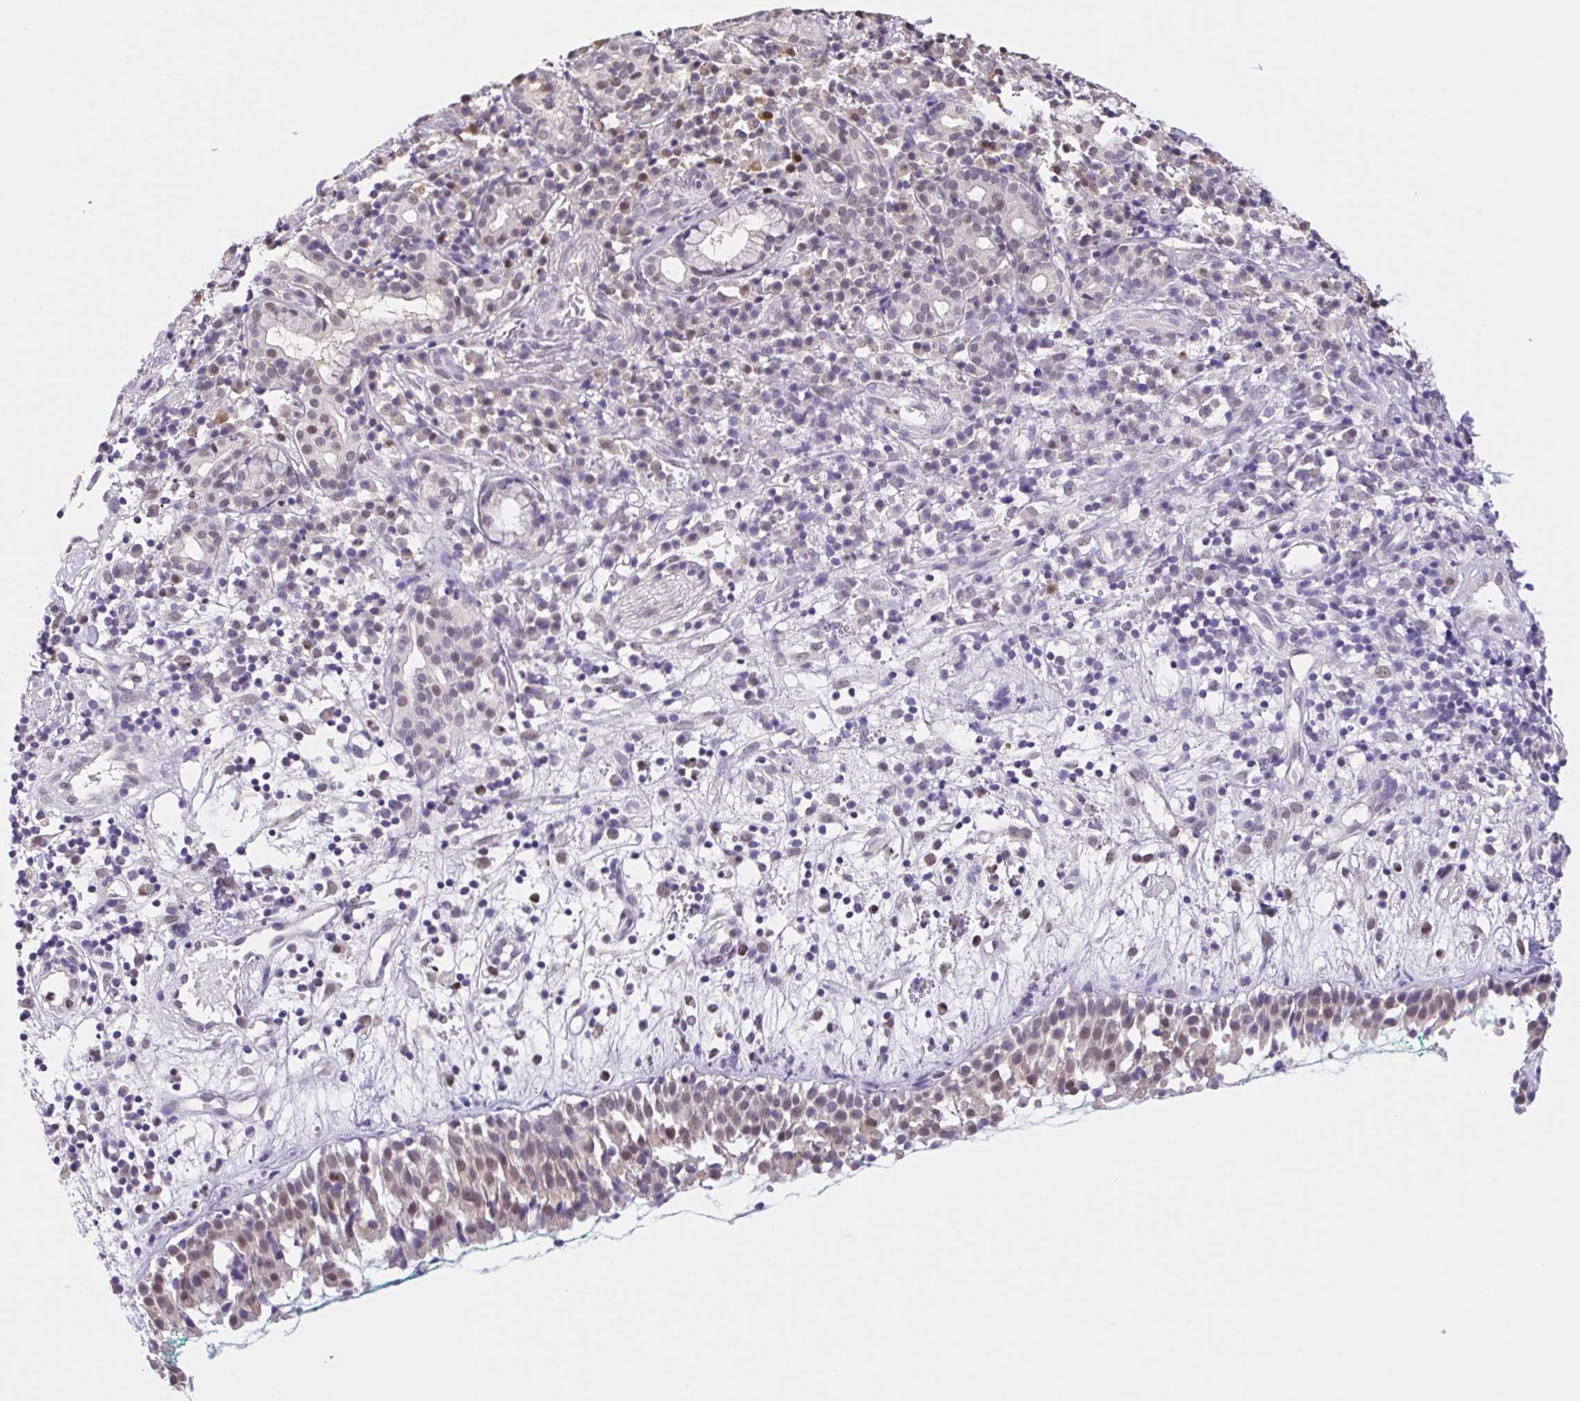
{"staining": {"intensity": "weak", "quantity": "<25%", "location": "nuclear"}, "tissue": "nasopharynx", "cell_type": "Respiratory epithelial cells", "image_type": "normal", "snomed": [{"axis": "morphology", "description": "Normal tissue, NOS"}, {"axis": "morphology", "description": "Basal cell carcinoma"}, {"axis": "topography", "description": "Cartilage tissue"}, {"axis": "topography", "description": "Nasopharynx"}, {"axis": "topography", "description": "Oral tissue"}], "caption": "Micrograph shows no significant protein positivity in respiratory epithelial cells of benign nasopharynx.", "gene": "L3MBTL4", "patient": {"sex": "female", "age": 77}}